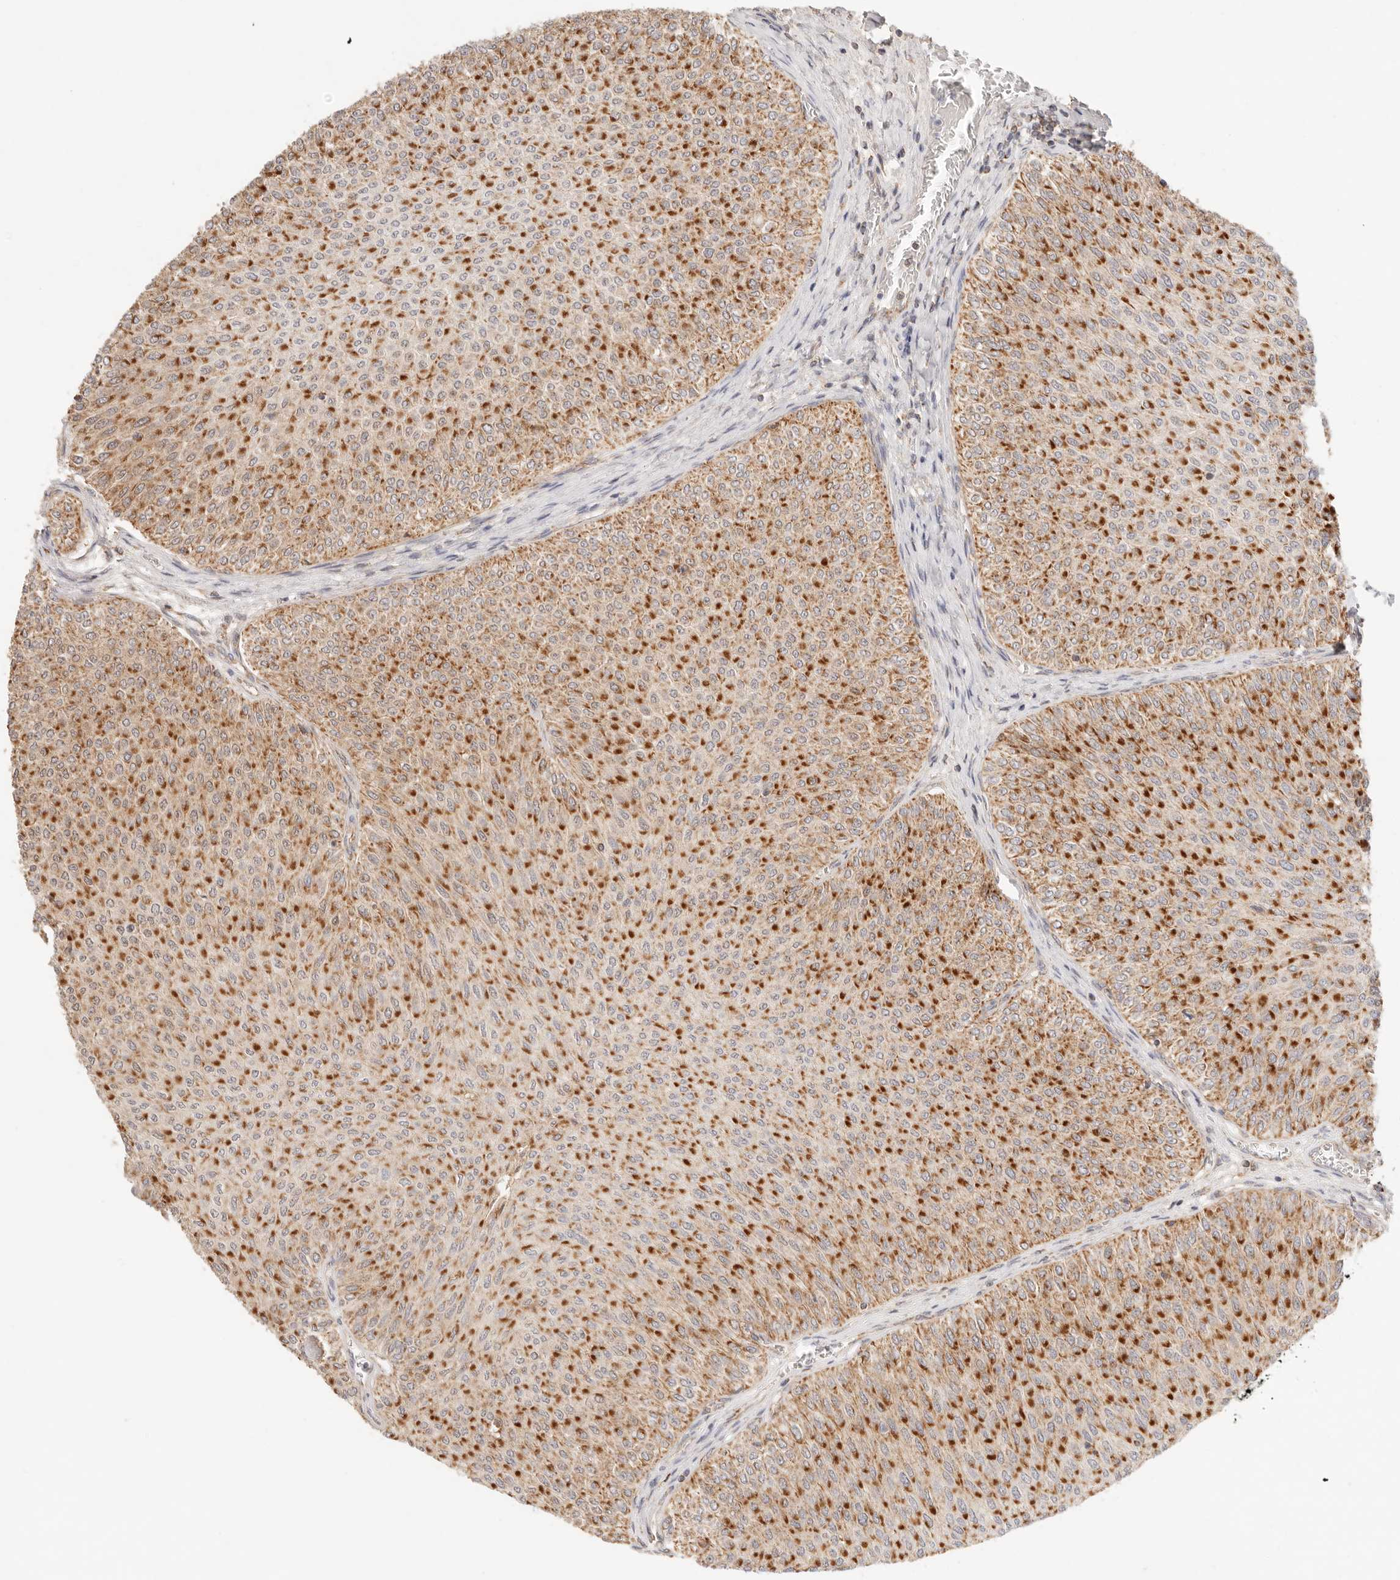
{"staining": {"intensity": "strong", "quantity": ">75%", "location": "cytoplasmic/membranous"}, "tissue": "urothelial cancer", "cell_type": "Tumor cells", "image_type": "cancer", "snomed": [{"axis": "morphology", "description": "Urothelial carcinoma, Low grade"}, {"axis": "topography", "description": "Urinary bladder"}], "caption": "Low-grade urothelial carcinoma stained with a protein marker demonstrates strong staining in tumor cells.", "gene": "COA6", "patient": {"sex": "male", "age": 78}}